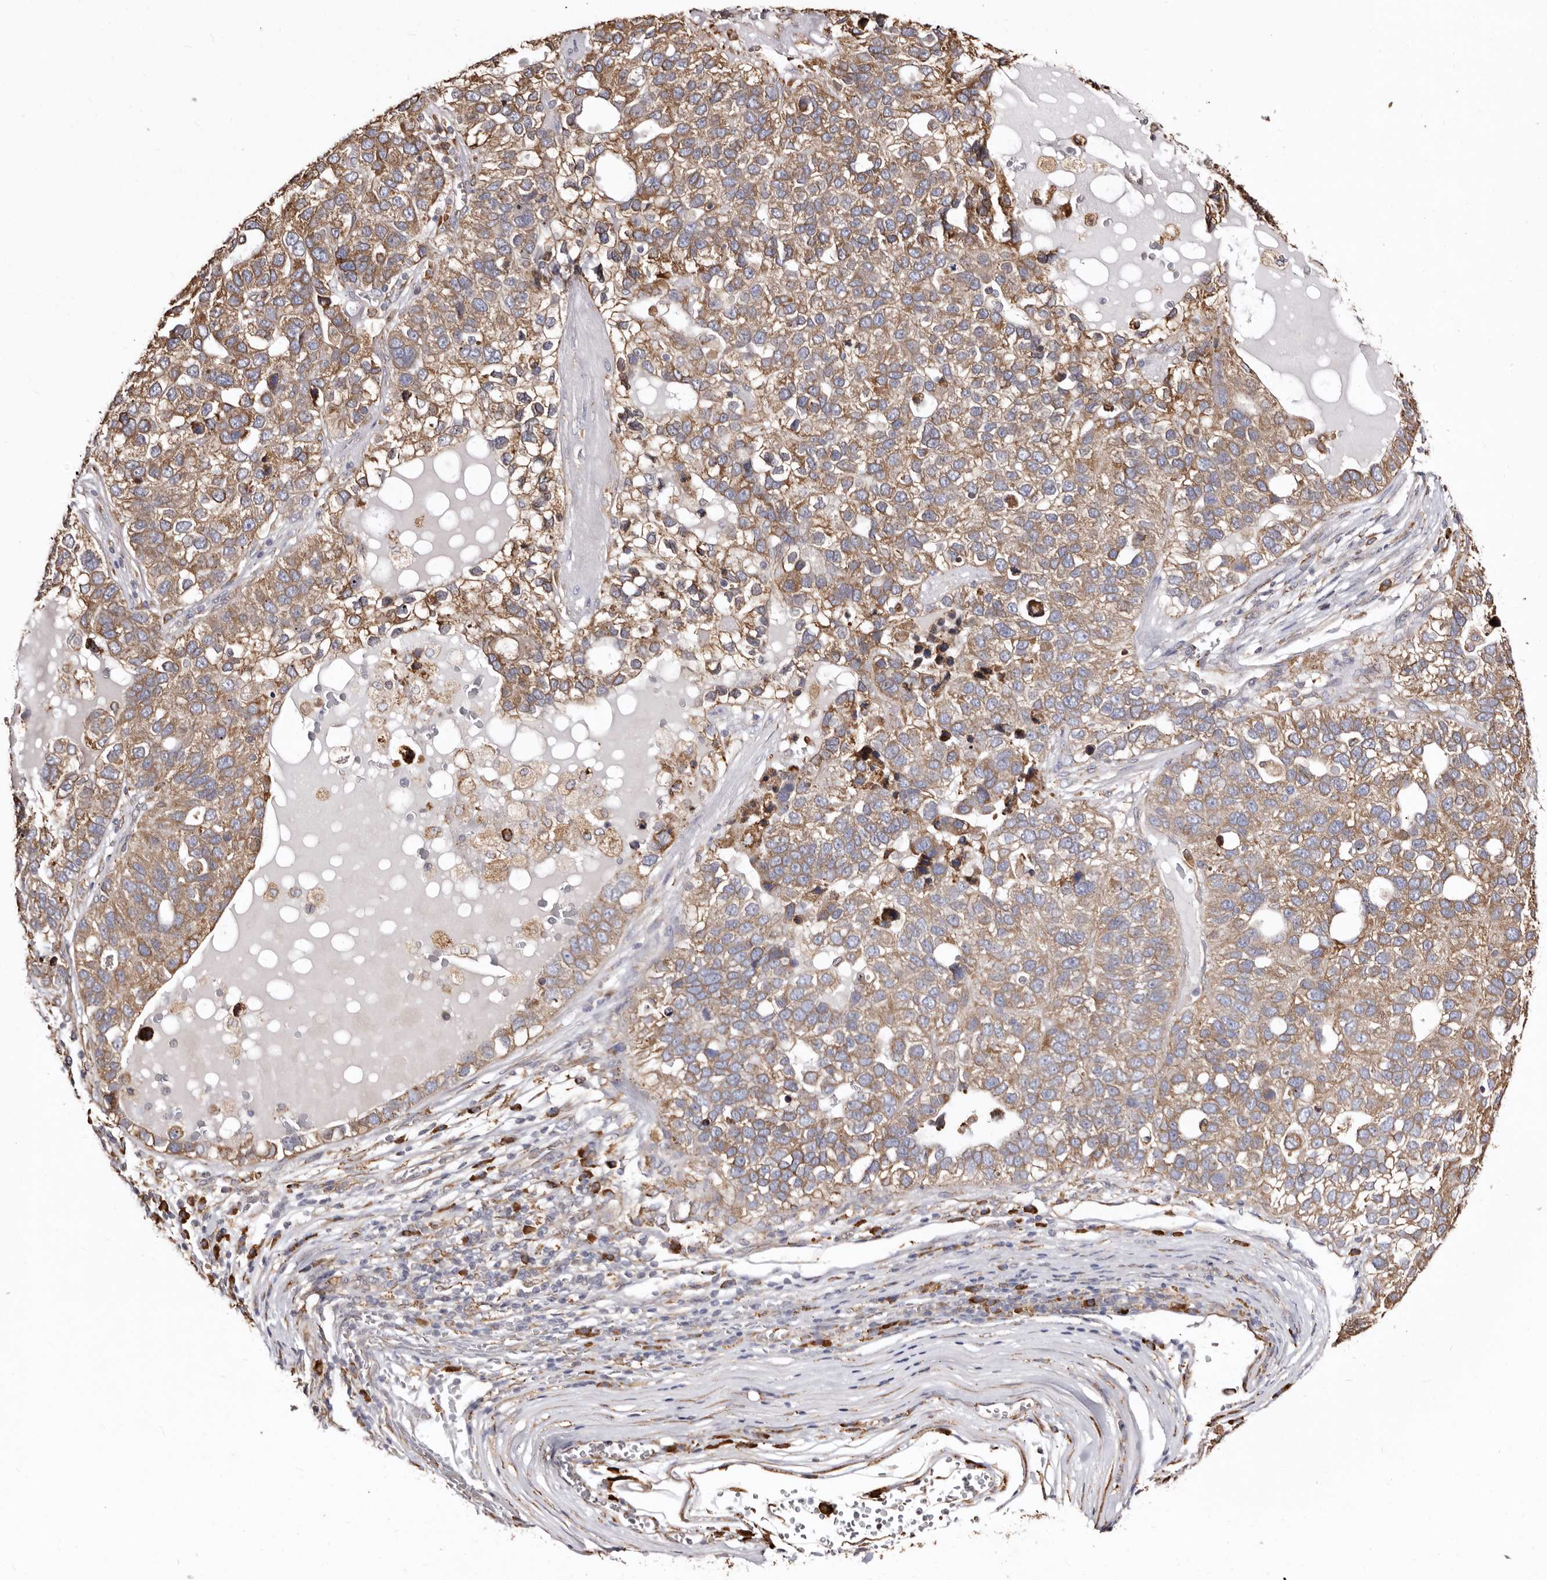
{"staining": {"intensity": "moderate", "quantity": ">75%", "location": "cytoplasmic/membranous"}, "tissue": "pancreatic cancer", "cell_type": "Tumor cells", "image_type": "cancer", "snomed": [{"axis": "morphology", "description": "Adenocarcinoma, NOS"}, {"axis": "topography", "description": "Pancreas"}], "caption": "A brown stain highlights moderate cytoplasmic/membranous expression of a protein in pancreatic adenocarcinoma tumor cells.", "gene": "ACBD6", "patient": {"sex": "female", "age": 61}}